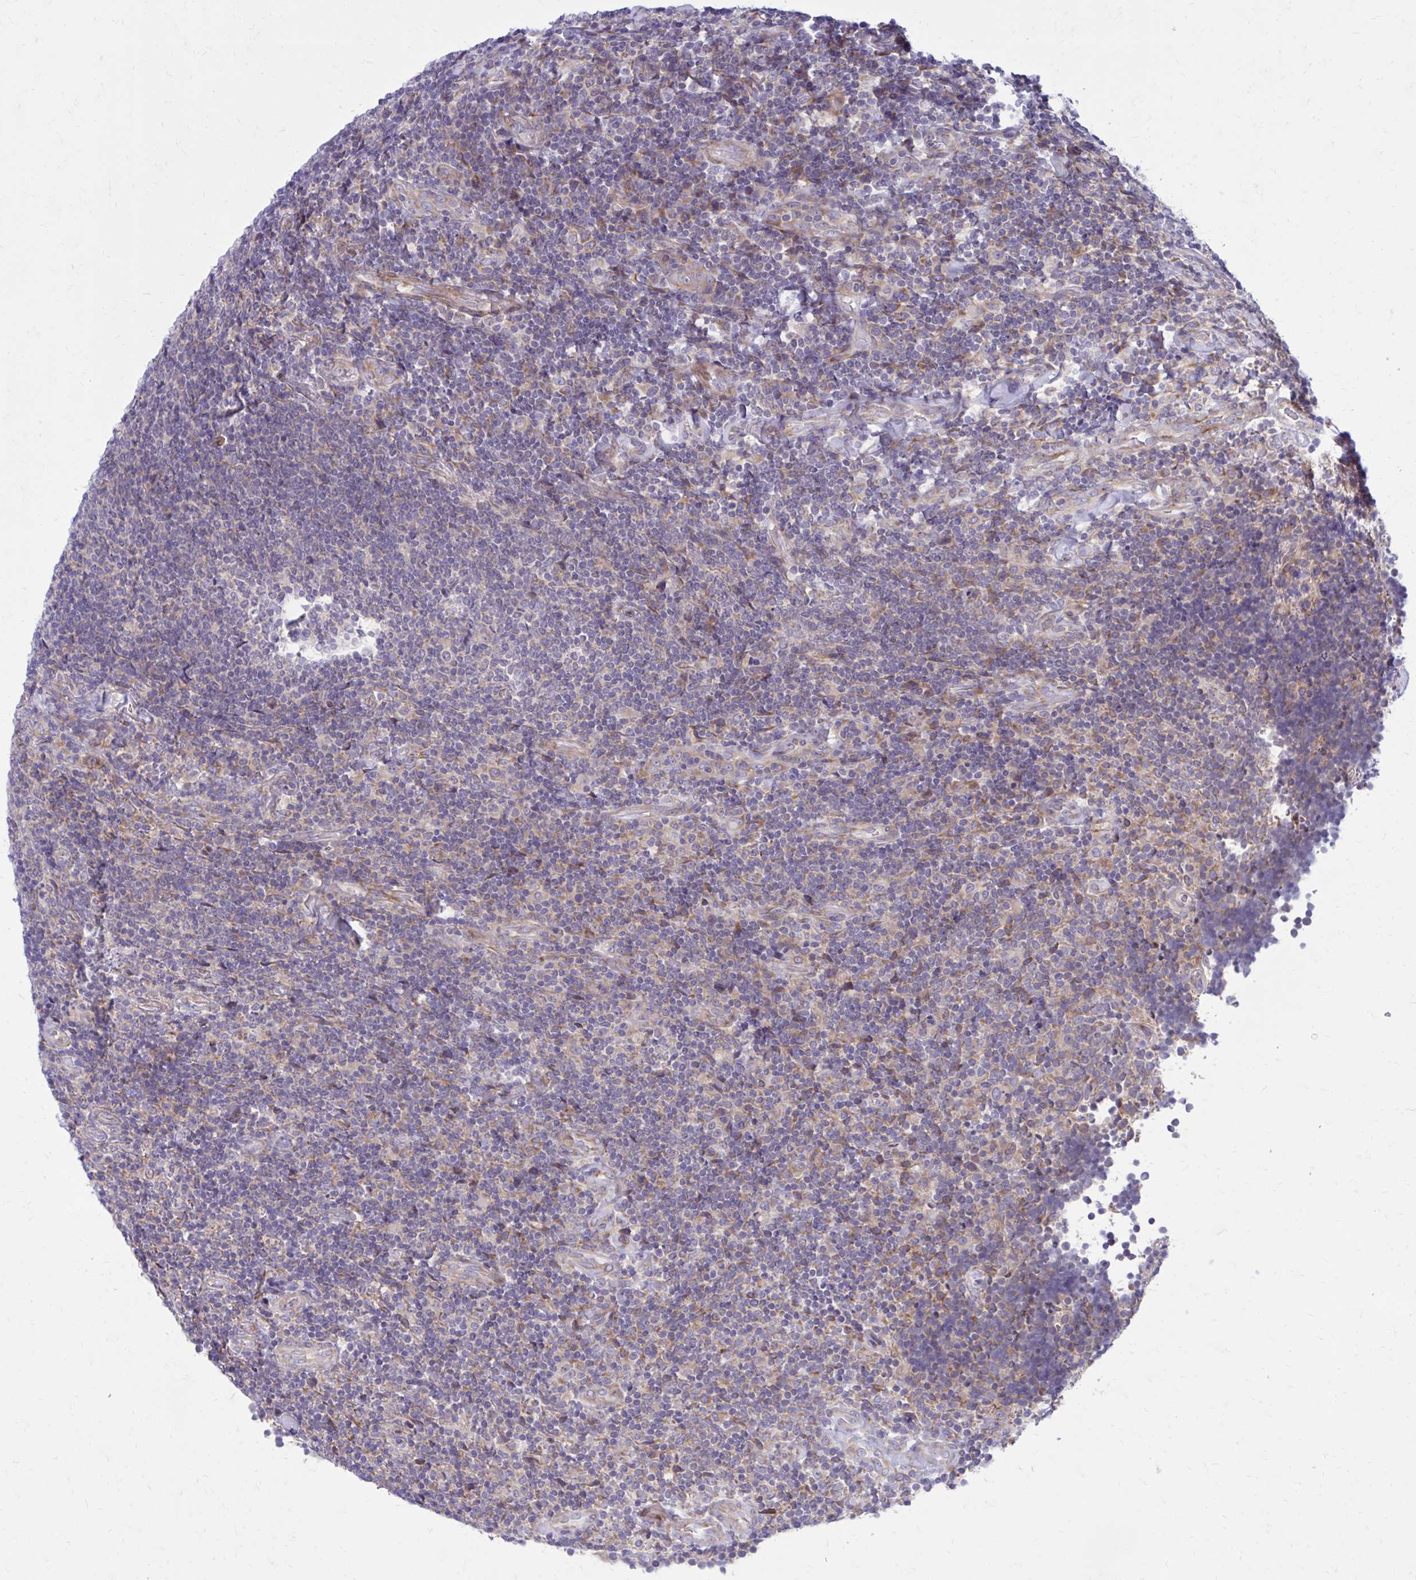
{"staining": {"intensity": "negative", "quantity": "none", "location": "none"}, "tissue": "lymphoma", "cell_type": "Tumor cells", "image_type": "cancer", "snomed": [{"axis": "morphology", "description": "Malignant lymphoma, non-Hodgkin's type, Low grade"}, {"axis": "topography", "description": "Lymph node"}], "caption": "A high-resolution image shows IHC staining of lymphoma, which displays no significant expression in tumor cells.", "gene": "GIGYF2", "patient": {"sex": "male", "age": 52}}